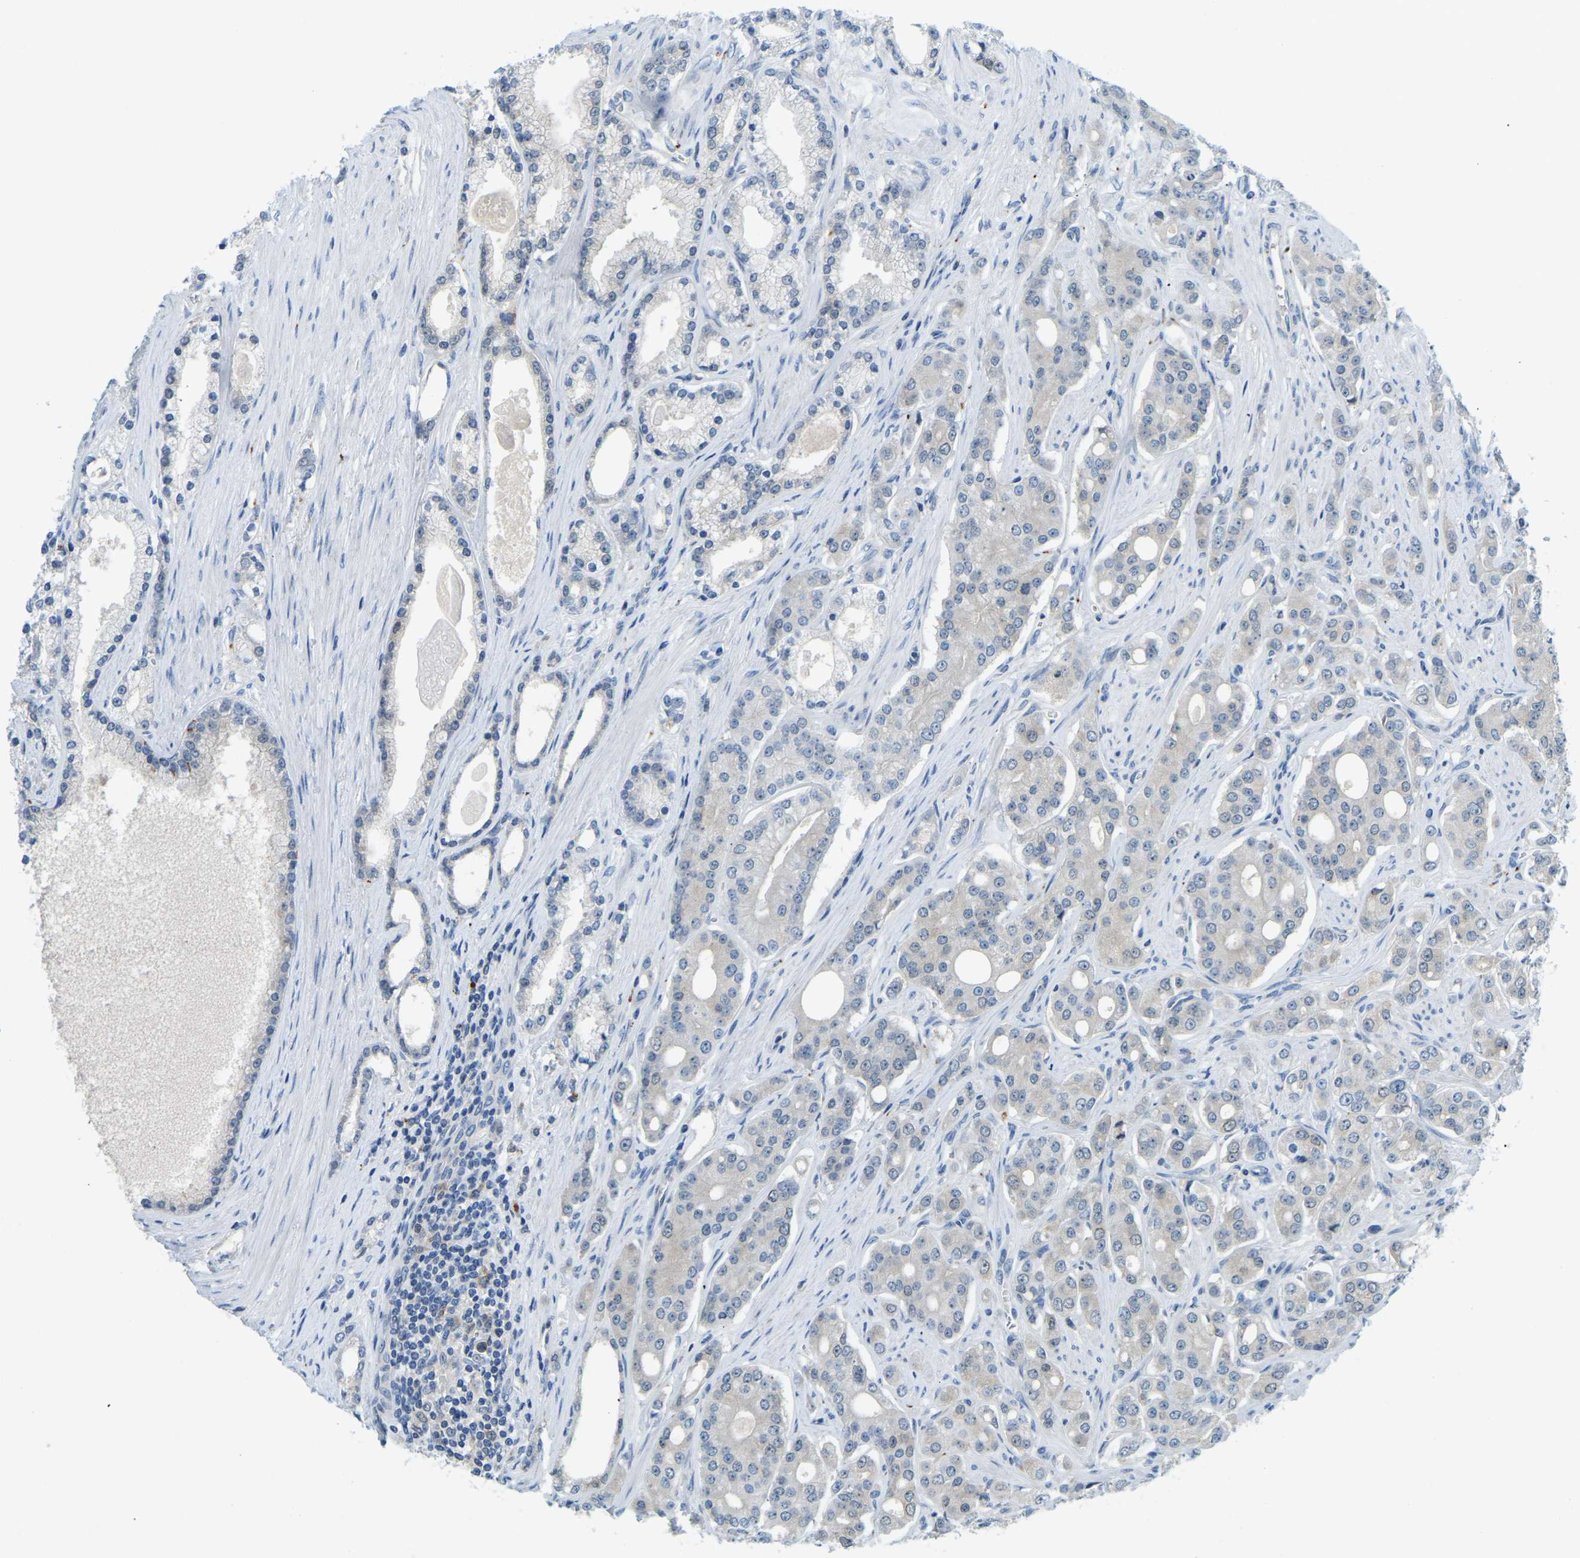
{"staining": {"intensity": "negative", "quantity": "none", "location": "none"}, "tissue": "prostate cancer", "cell_type": "Tumor cells", "image_type": "cancer", "snomed": [{"axis": "morphology", "description": "Adenocarcinoma, High grade"}, {"axis": "topography", "description": "Prostate"}], "caption": "There is no significant staining in tumor cells of prostate cancer (high-grade adenocarcinoma).", "gene": "NME8", "patient": {"sex": "male", "age": 71}}